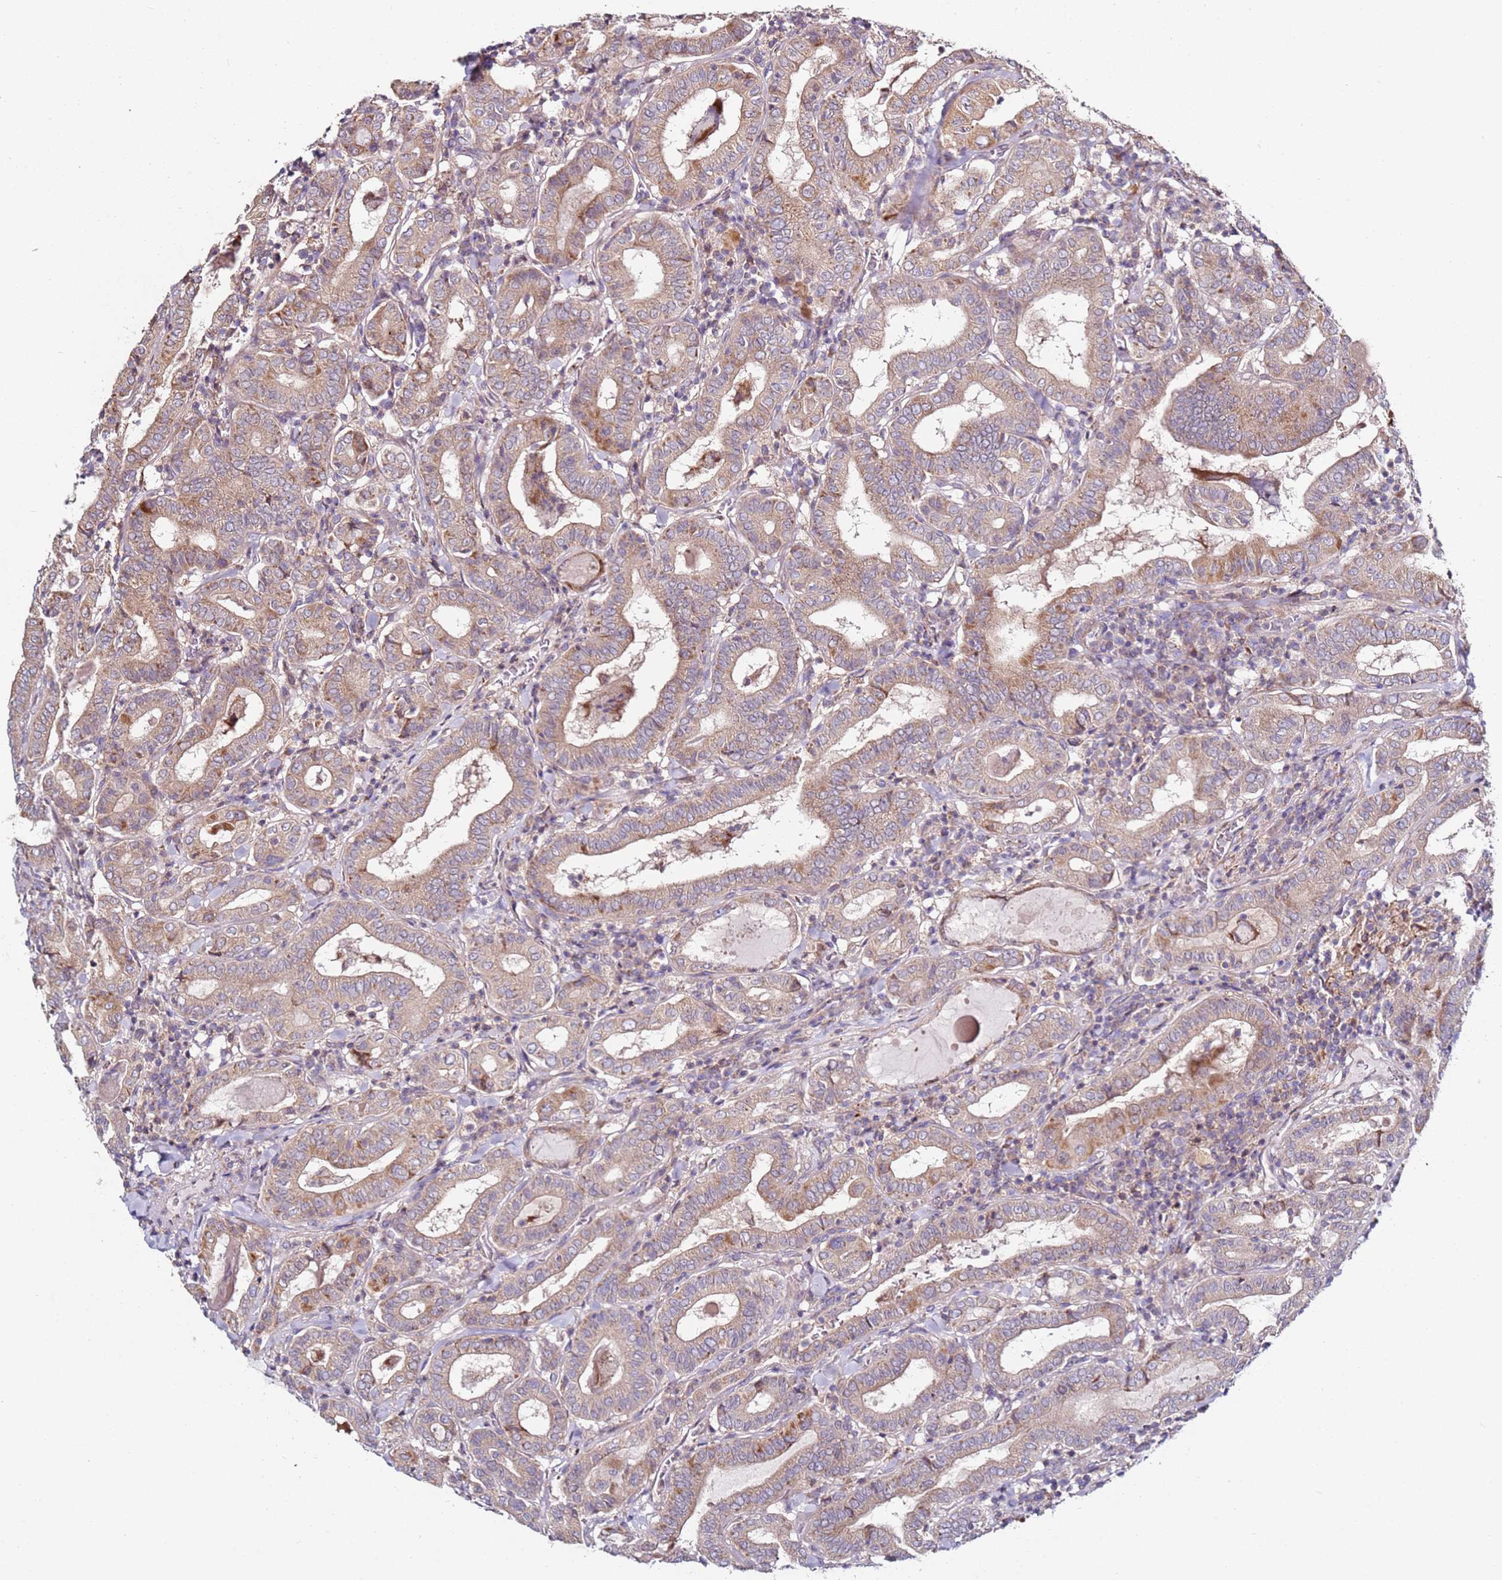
{"staining": {"intensity": "weak", "quantity": ">75%", "location": "cytoplasmic/membranous"}, "tissue": "thyroid cancer", "cell_type": "Tumor cells", "image_type": "cancer", "snomed": [{"axis": "morphology", "description": "Papillary adenocarcinoma, NOS"}, {"axis": "topography", "description": "Thyroid gland"}], "caption": "Protein analysis of thyroid cancer (papillary adenocarcinoma) tissue shows weak cytoplasmic/membranous positivity in about >75% of tumor cells.", "gene": "CNOT9", "patient": {"sex": "female", "age": 72}}